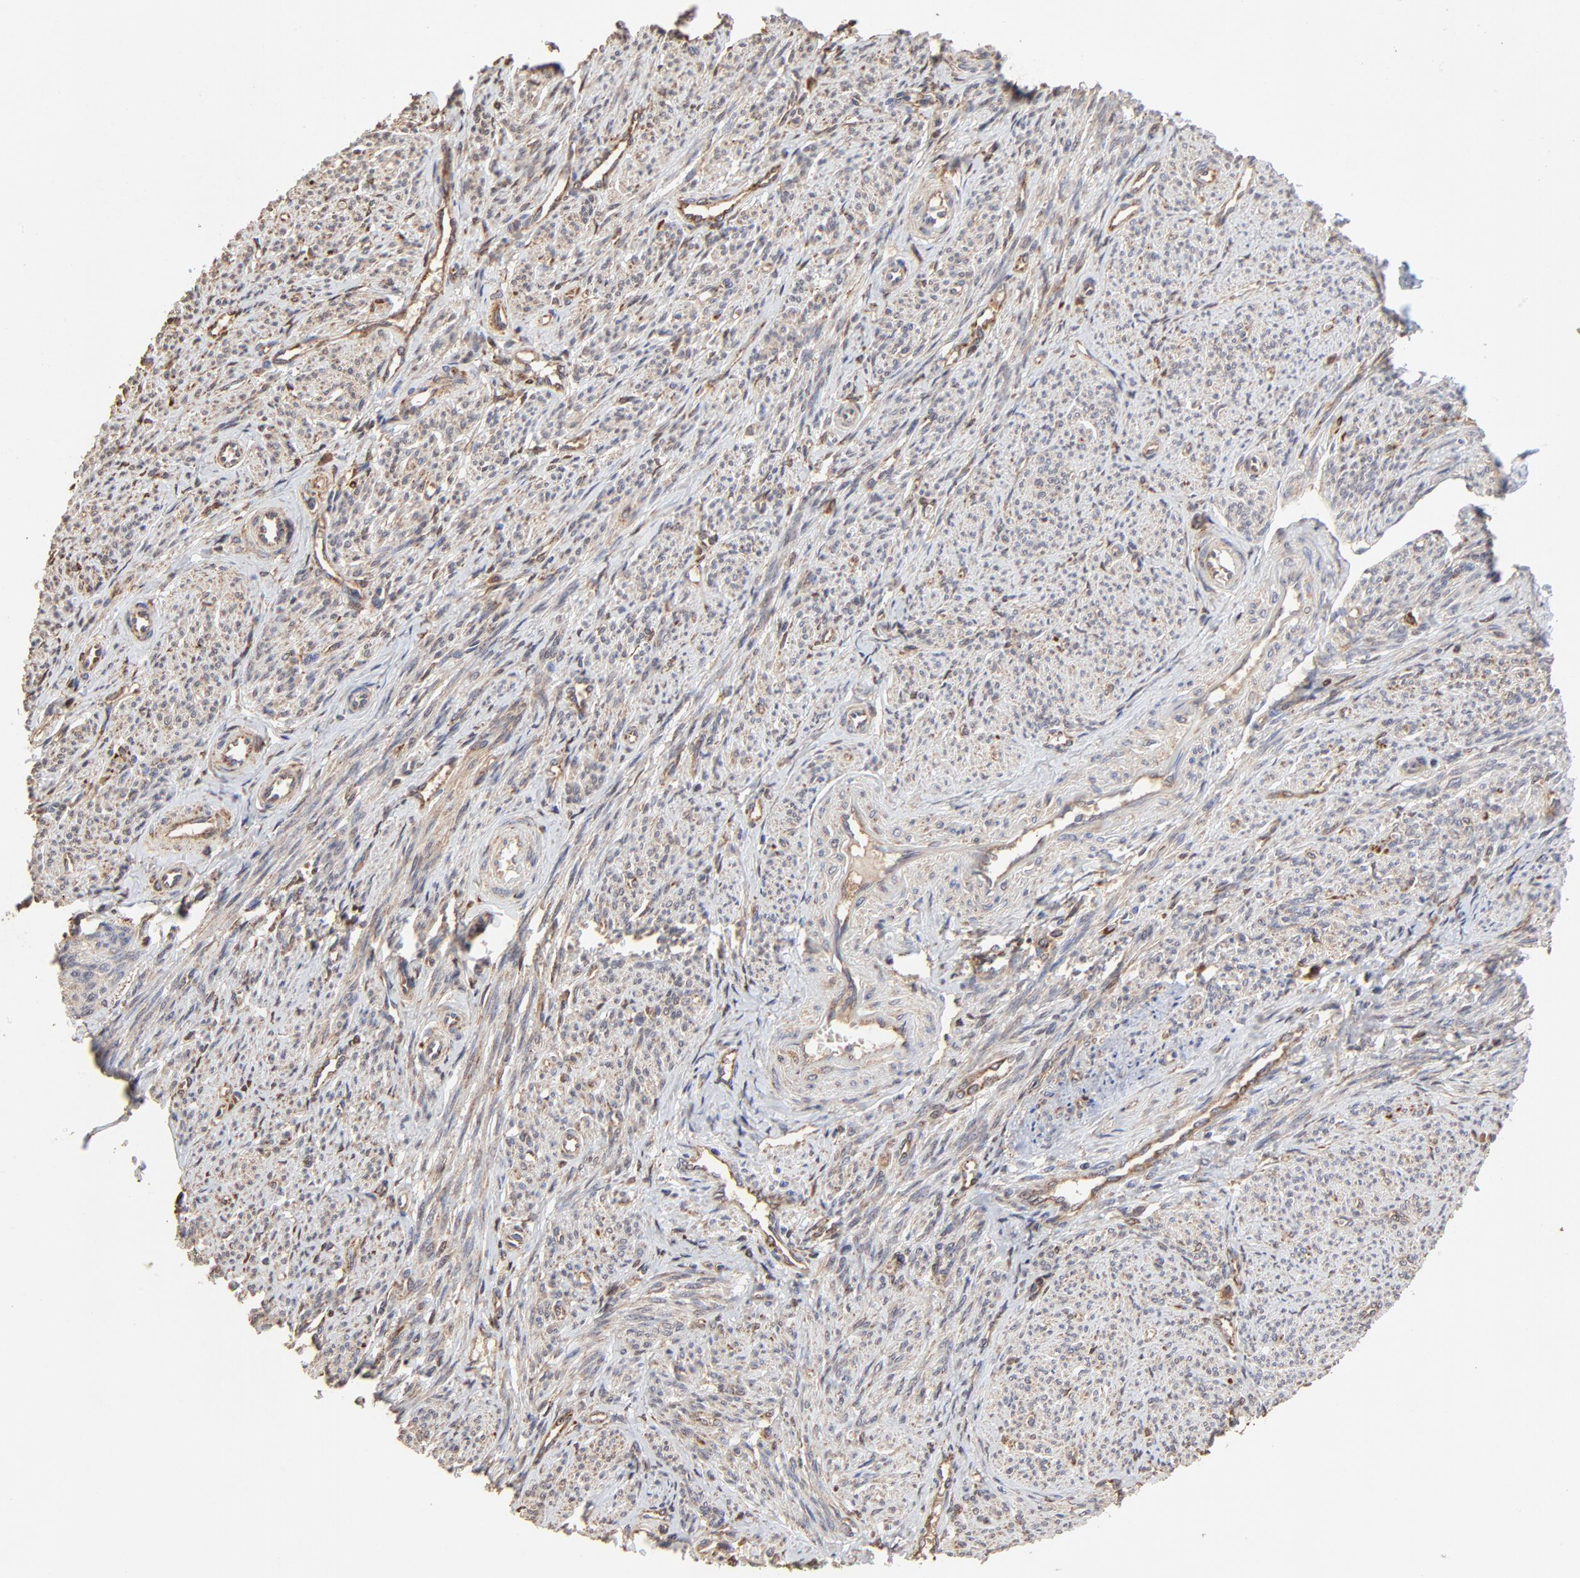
{"staining": {"intensity": "moderate", "quantity": ">75%", "location": "cytoplasmic/membranous"}, "tissue": "smooth muscle", "cell_type": "Smooth muscle cells", "image_type": "normal", "snomed": [{"axis": "morphology", "description": "Normal tissue, NOS"}, {"axis": "topography", "description": "Smooth muscle"}], "caption": "A histopathology image of smooth muscle stained for a protein shows moderate cytoplasmic/membranous brown staining in smooth muscle cells.", "gene": "LGALS3", "patient": {"sex": "female", "age": 65}}